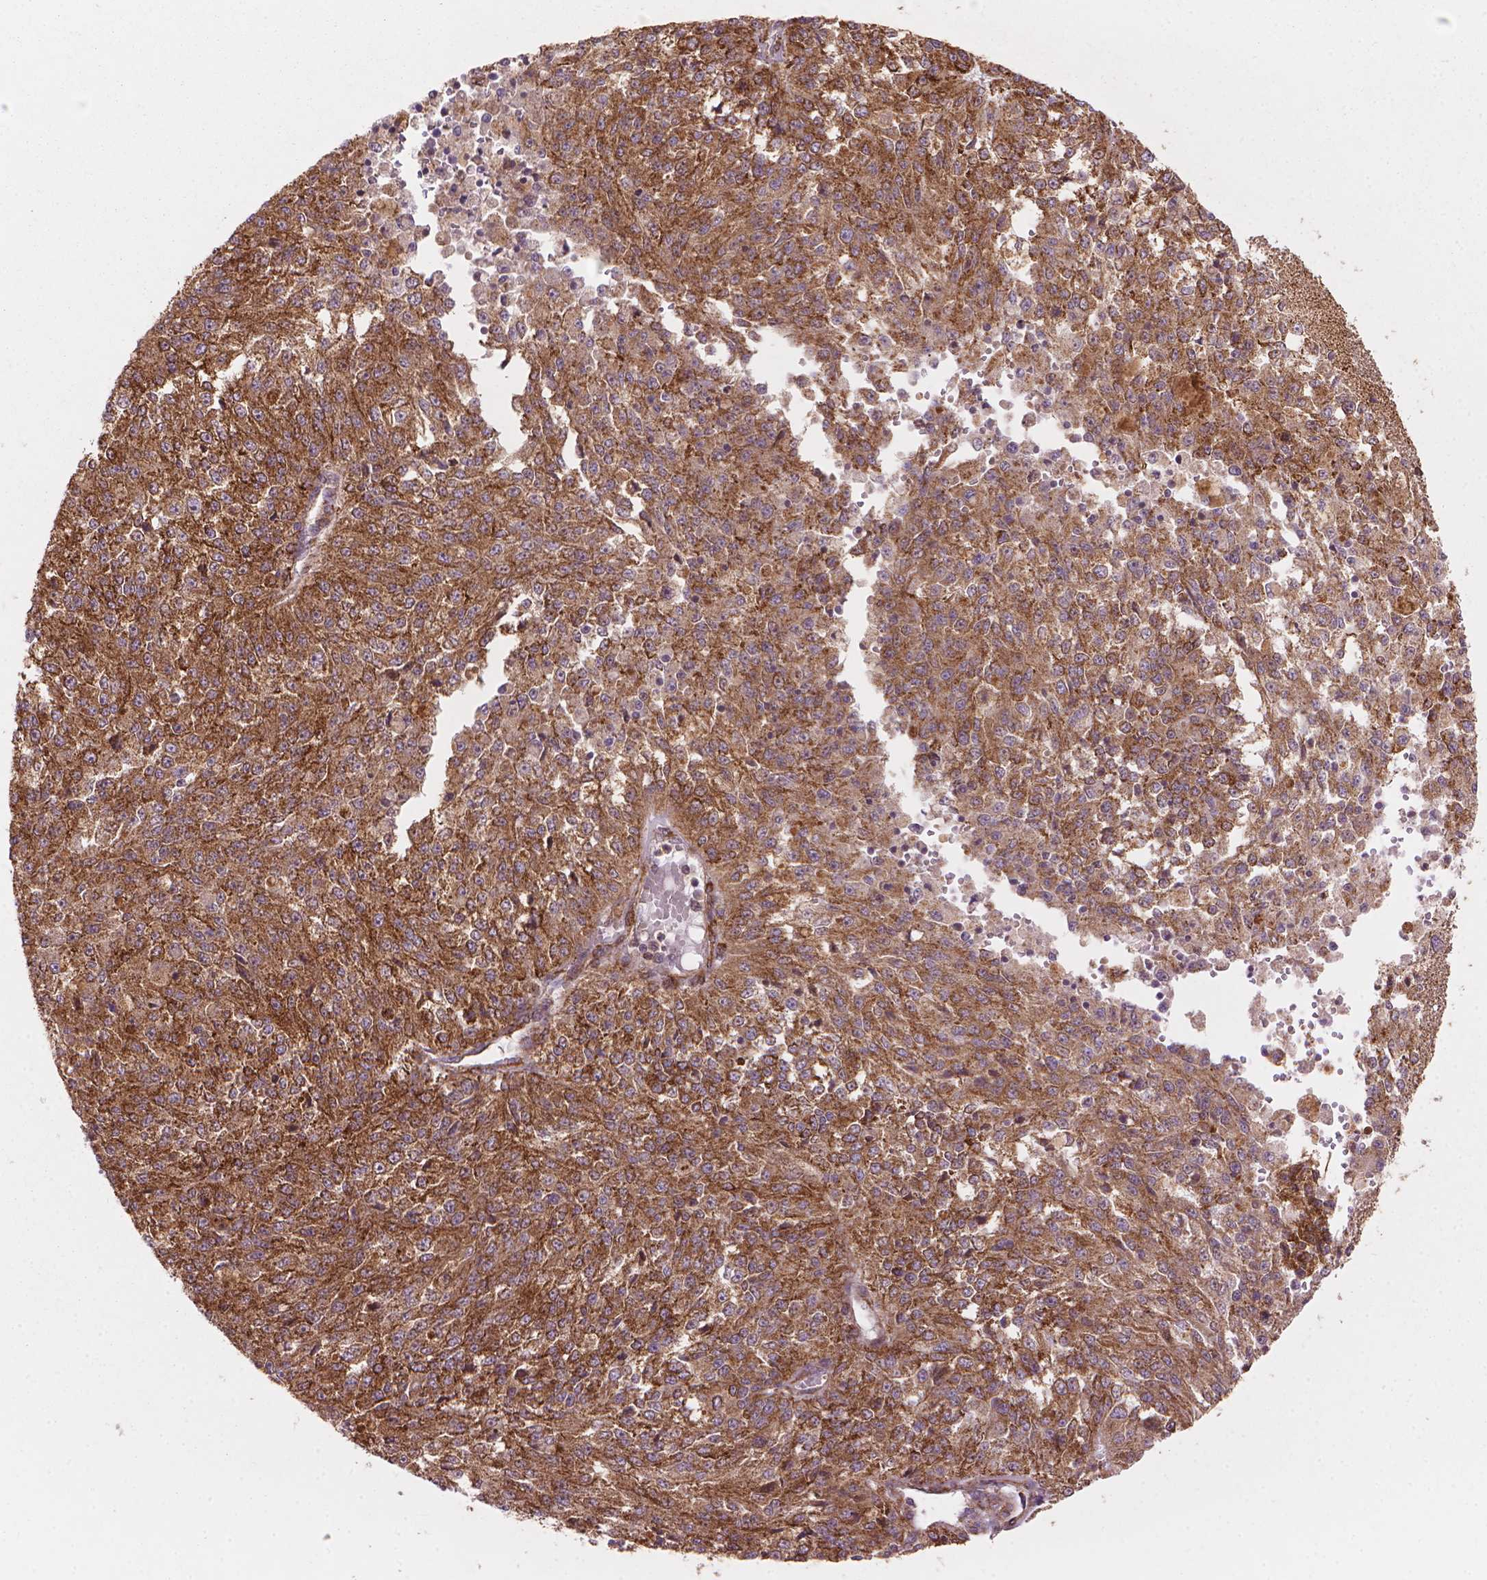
{"staining": {"intensity": "moderate", "quantity": ">75%", "location": "cytoplasmic/membranous"}, "tissue": "melanoma", "cell_type": "Tumor cells", "image_type": "cancer", "snomed": [{"axis": "morphology", "description": "Malignant melanoma, Metastatic site"}, {"axis": "topography", "description": "Lymph node"}], "caption": "Immunohistochemistry (IHC) of malignant melanoma (metastatic site) displays medium levels of moderate cytoplasmic/membranous staining in approximately >75% of tumor cells.", "gene": "VARS2", "patient": {"sex": "female", "age": 64}}